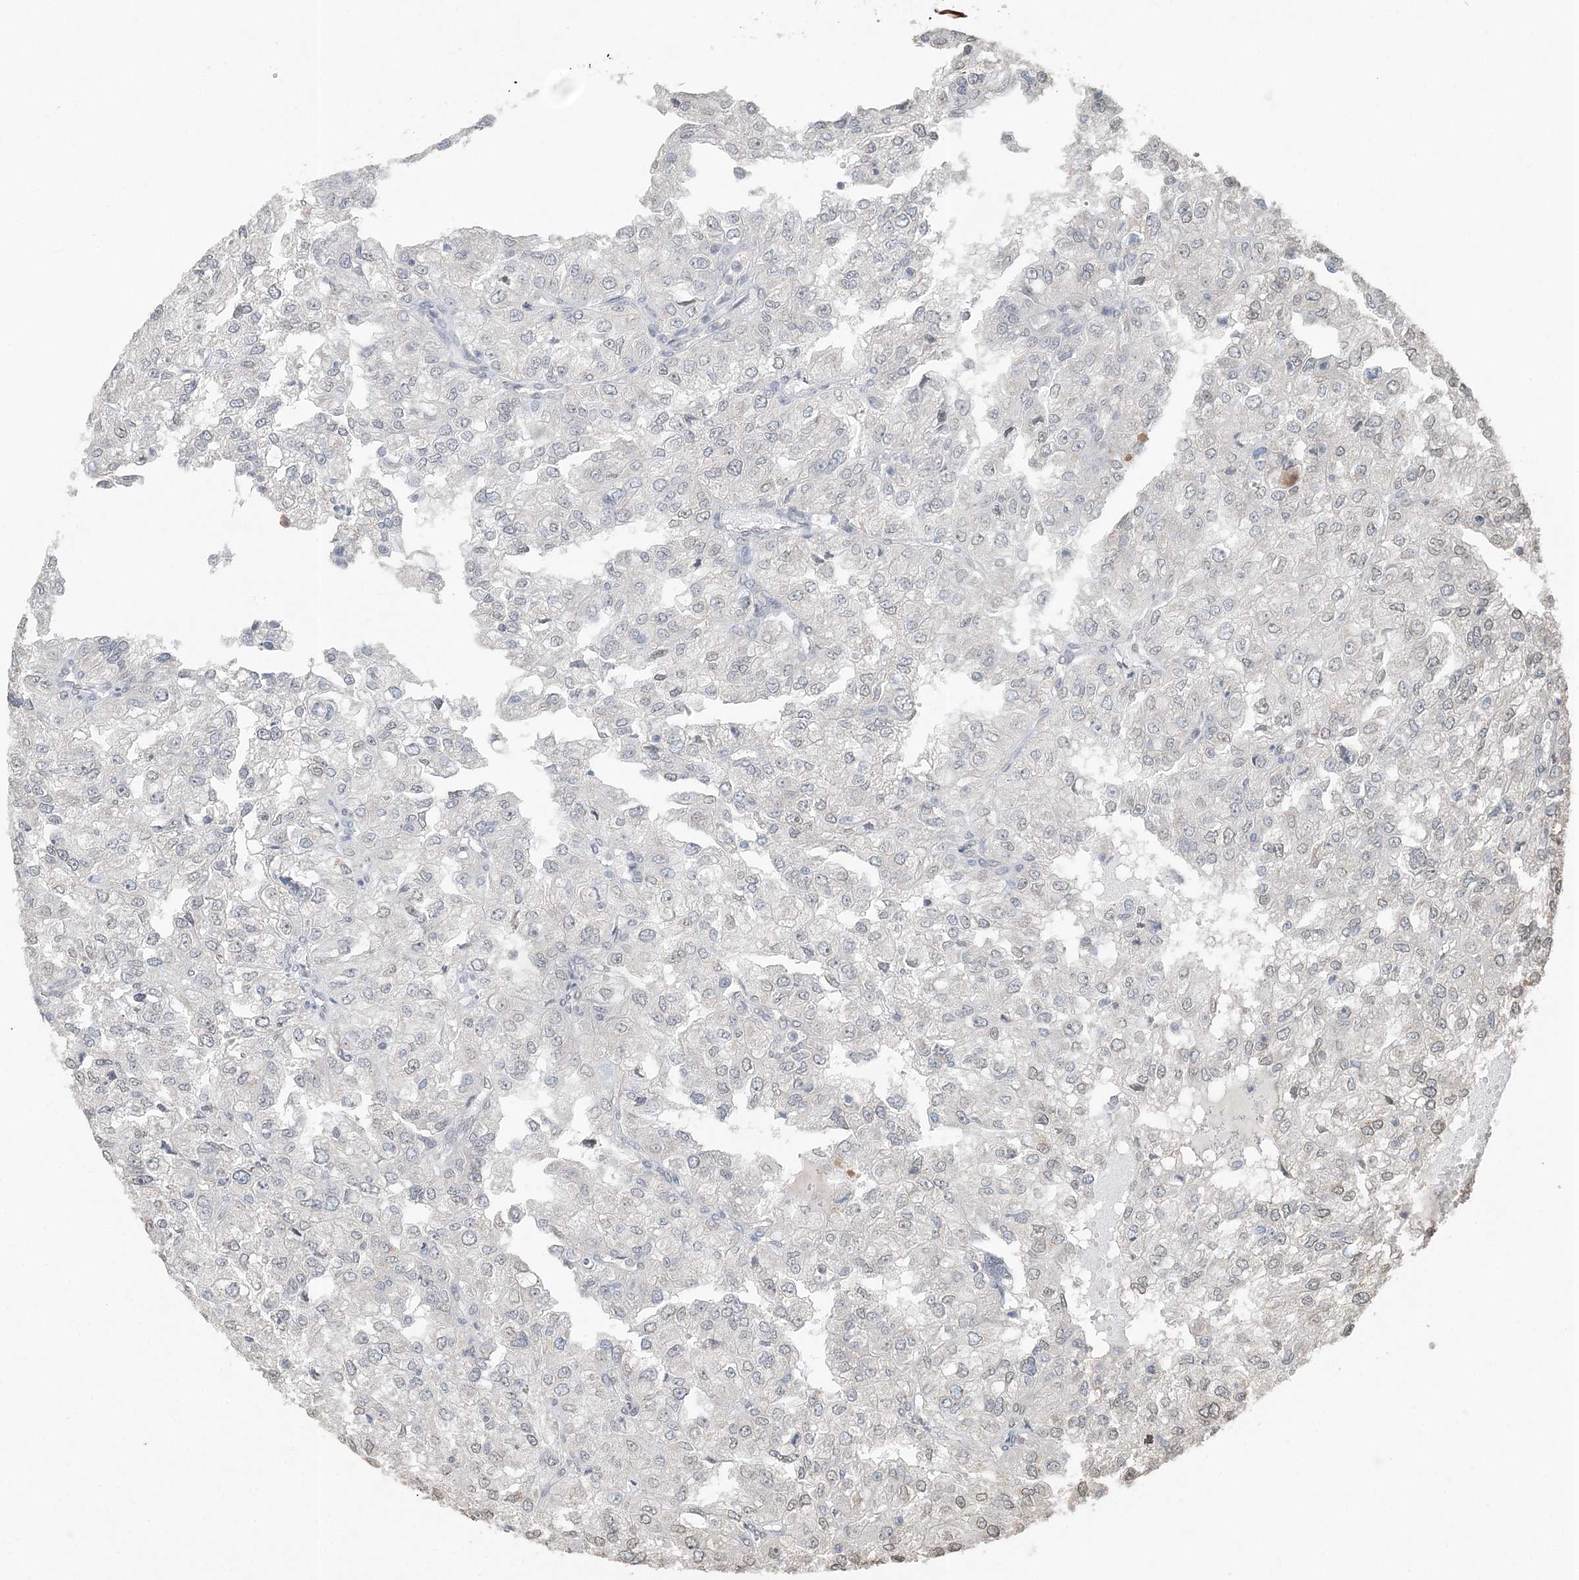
{"staining": {"intensity": "negative", "quantity": "none", "location": "none"}, "tissue": "renal cancer", "cell_type": "Tumor cells", "image_type": "cancer", "snomed": [{"axis": "morphology", "description": "Adenocarcinoma, NOS"}, {"axis": "topography", "description": "Kidney"}], "caption": "DAB immunohistochemical staining of human renal cancer reveals no significant expression in tumor cells. The staining was performed using DAB (3,3'-diaminobenzidine) to visualize the protein expression in brown, while the nuclei were stained in blue with hematoxylin (Magnification: 20x).", "gene": "FAM110A", "patient": {"sex": "female", "age": 54}}